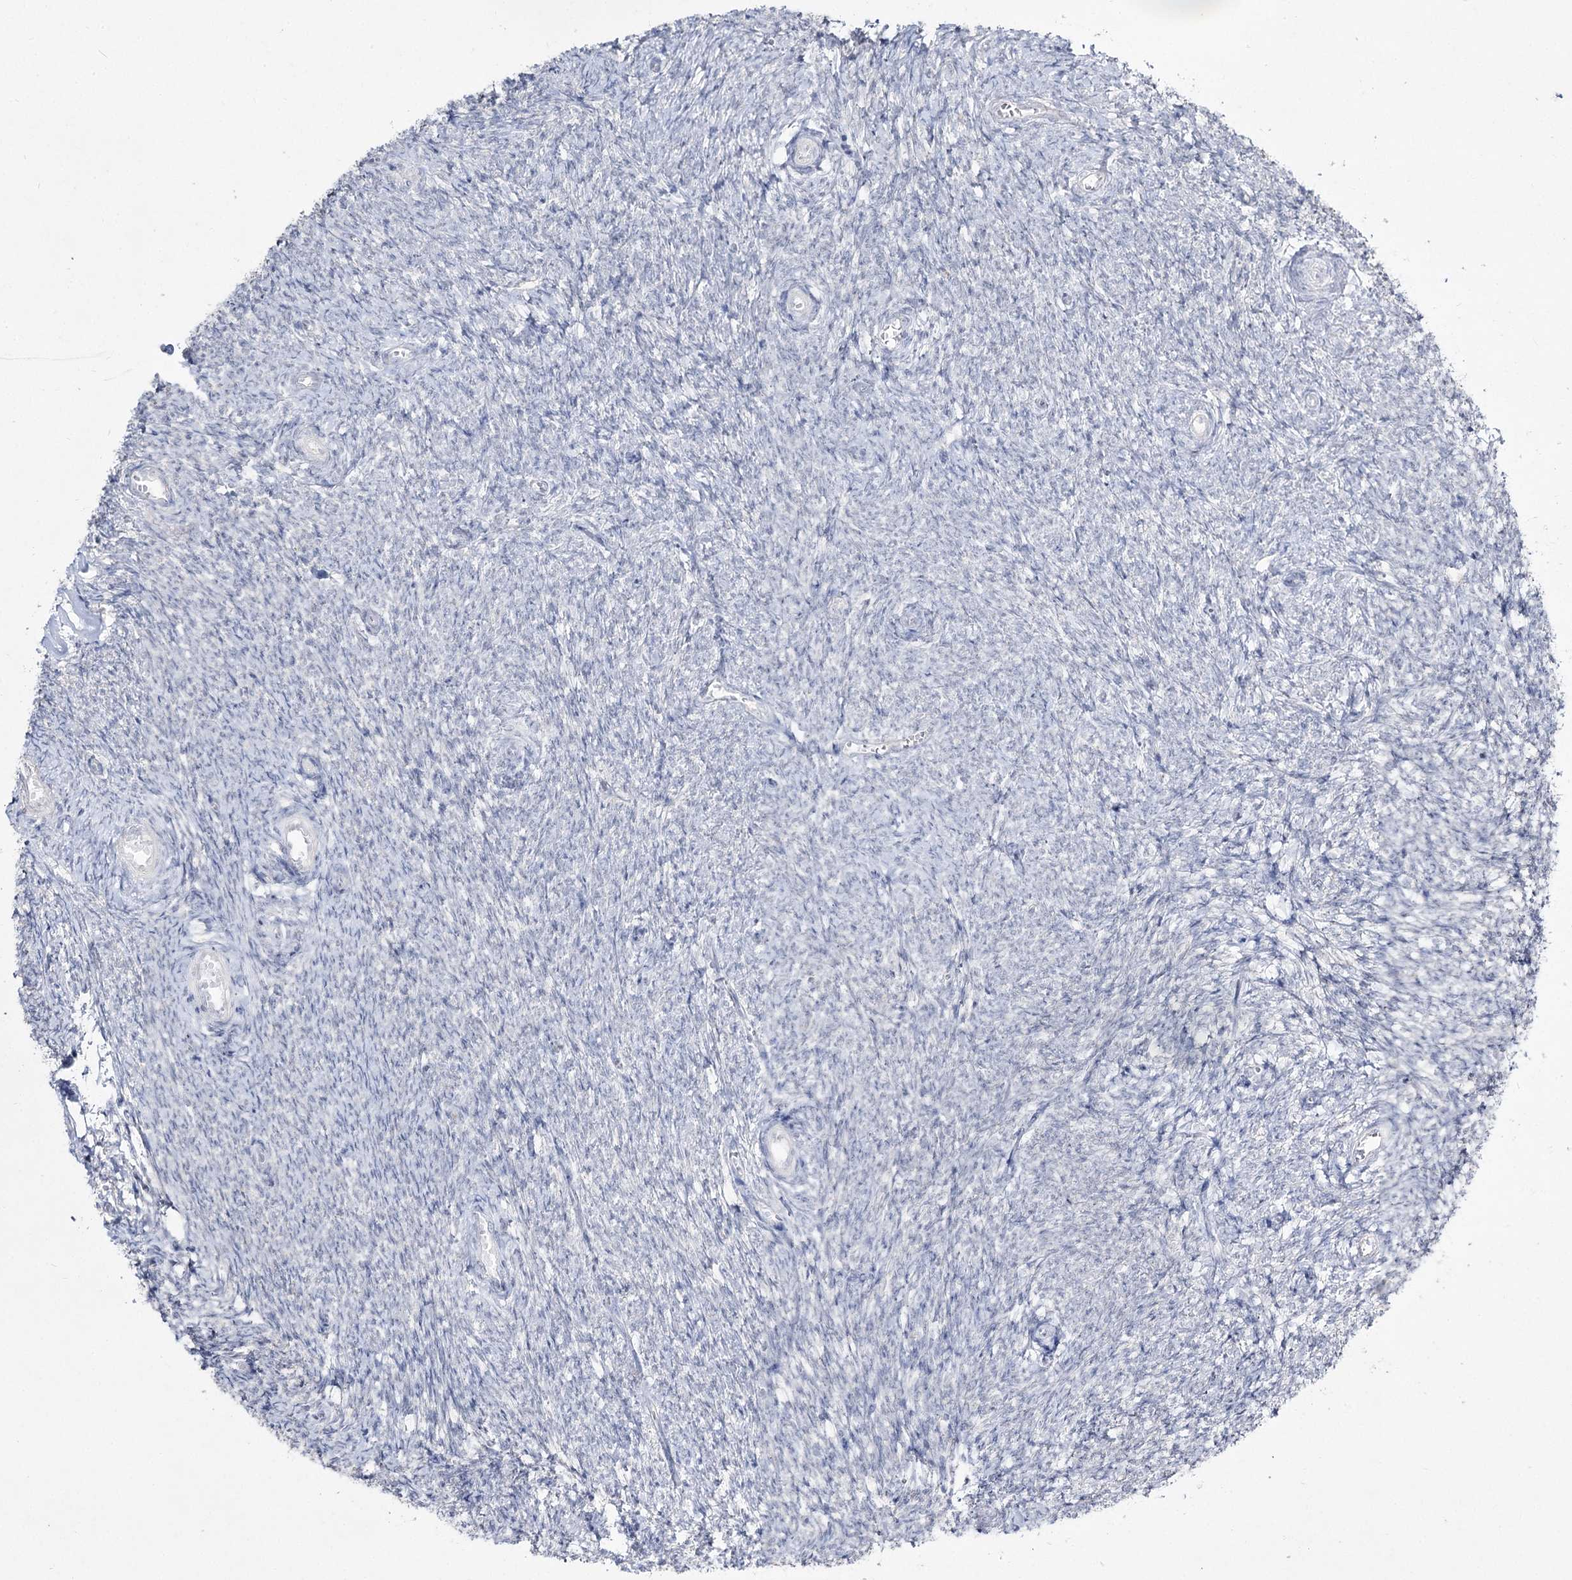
{"staining": {"intensity": "negative", "quantity": "none", "location": "none"}, "tissue": "ovary", "cell_type": "Ovarian stroma cells", "image_type": "normal", "snomed": [{"axis": "morphology", "description": "Normal tissue, NOS"}, {"axis": "topography", "description": "Ovary"}], "caption": "The IHC micrograph has no significant expression in ovarian stroma cells of ovary.", "gene": "DDX50", "patient": {"sex": "female", "age": 44}}